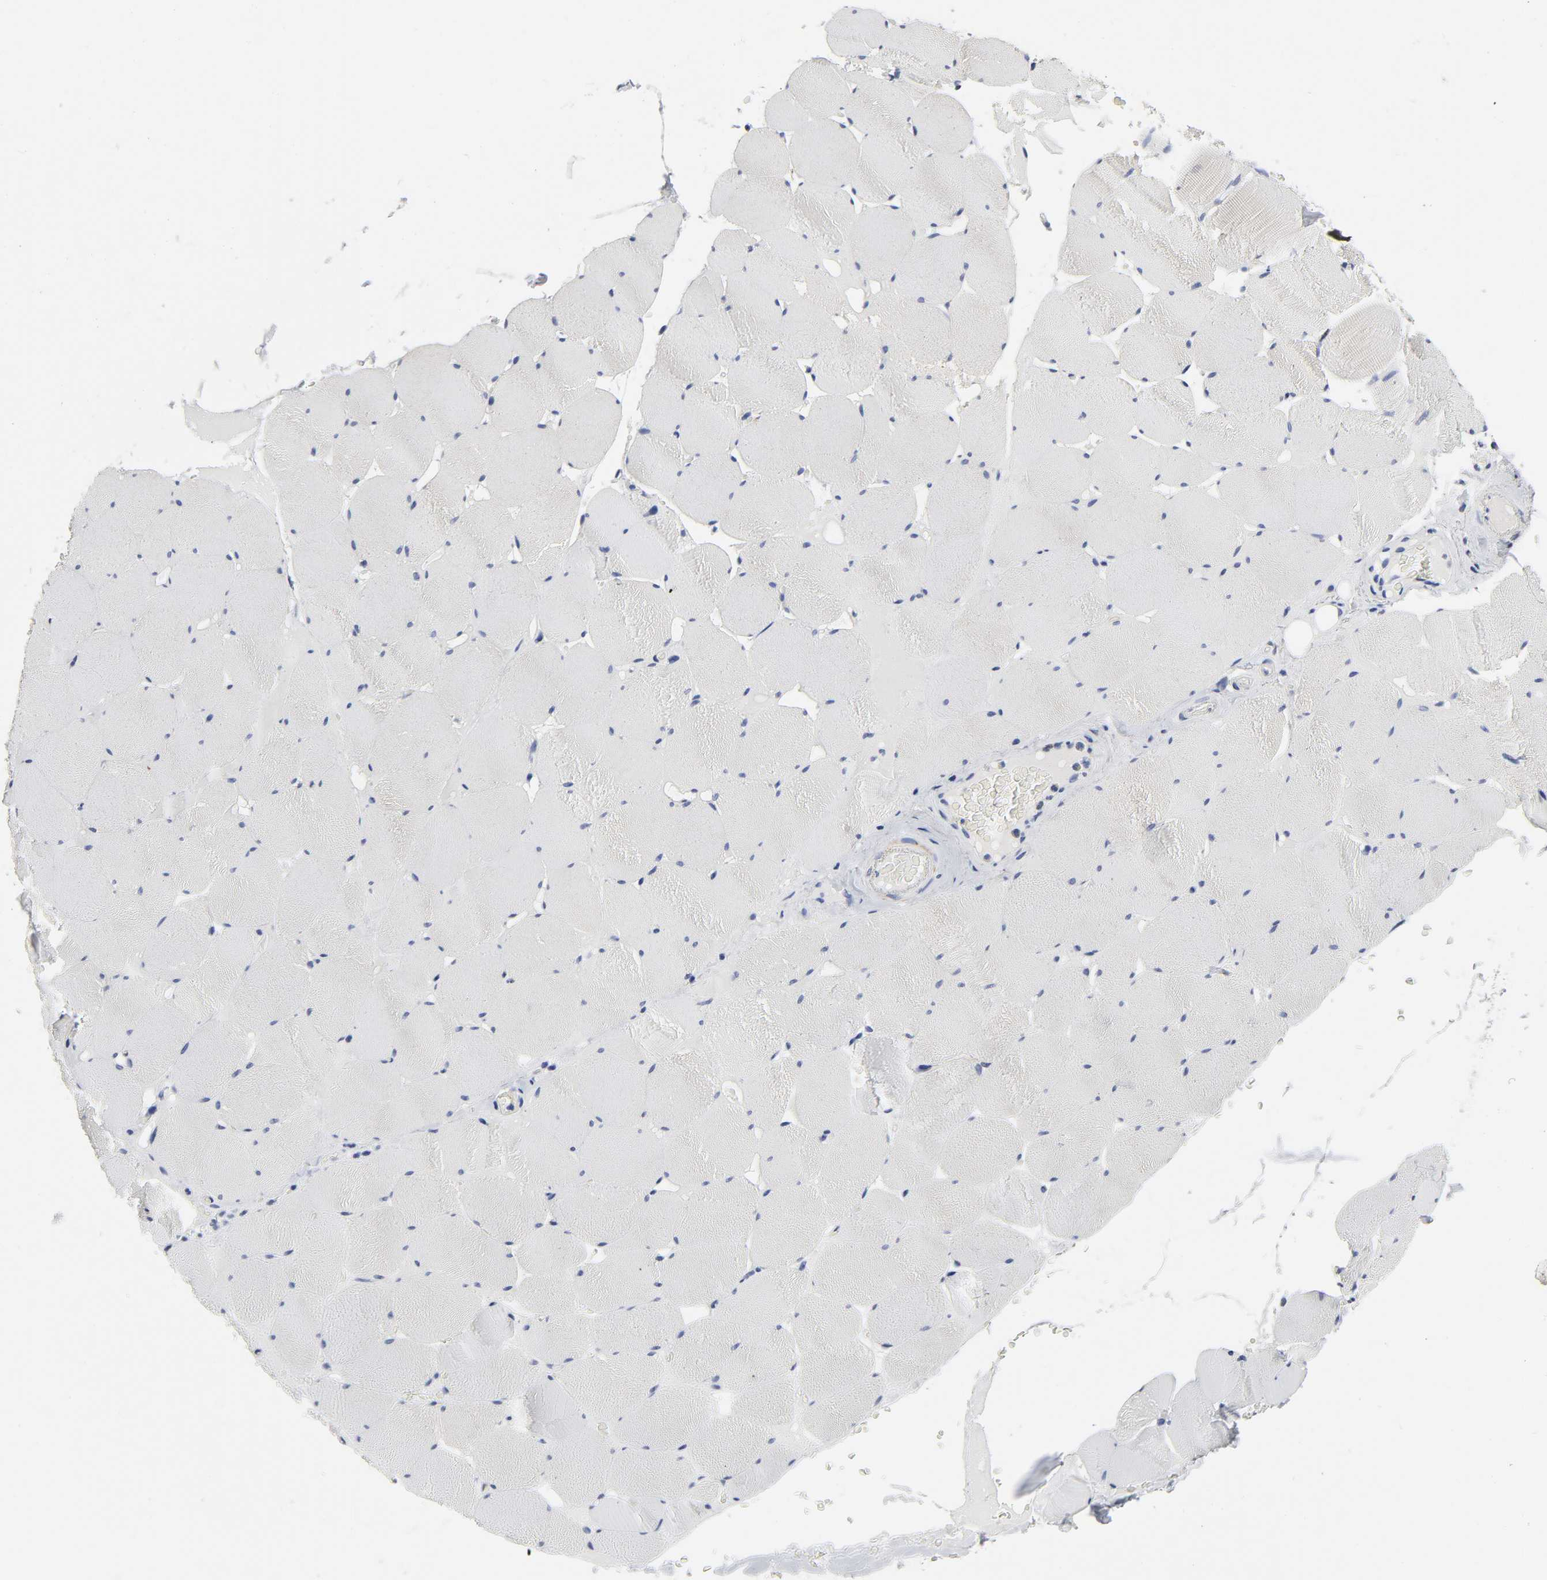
{"staining": {"intensity": "weak", "quantity": "<25%", "location": "cytoplasmic/membranous"}, "tissue": "skeletal muscle", "cell_type": "Myocytes", "image_type": "normal", "snomed": [{"axis": "morphology", "description": "Normal tissue, NOS"}, {"axis": "topography", "description": "Skeletal muscle"}], "caption": "Myocytes are negative for protein expression in normal human skeletal muscle. (IHC, brightfield microscopy, high magnification).", "gene": "AOPEP", "patient": {"sex": "male", "age": 62}}